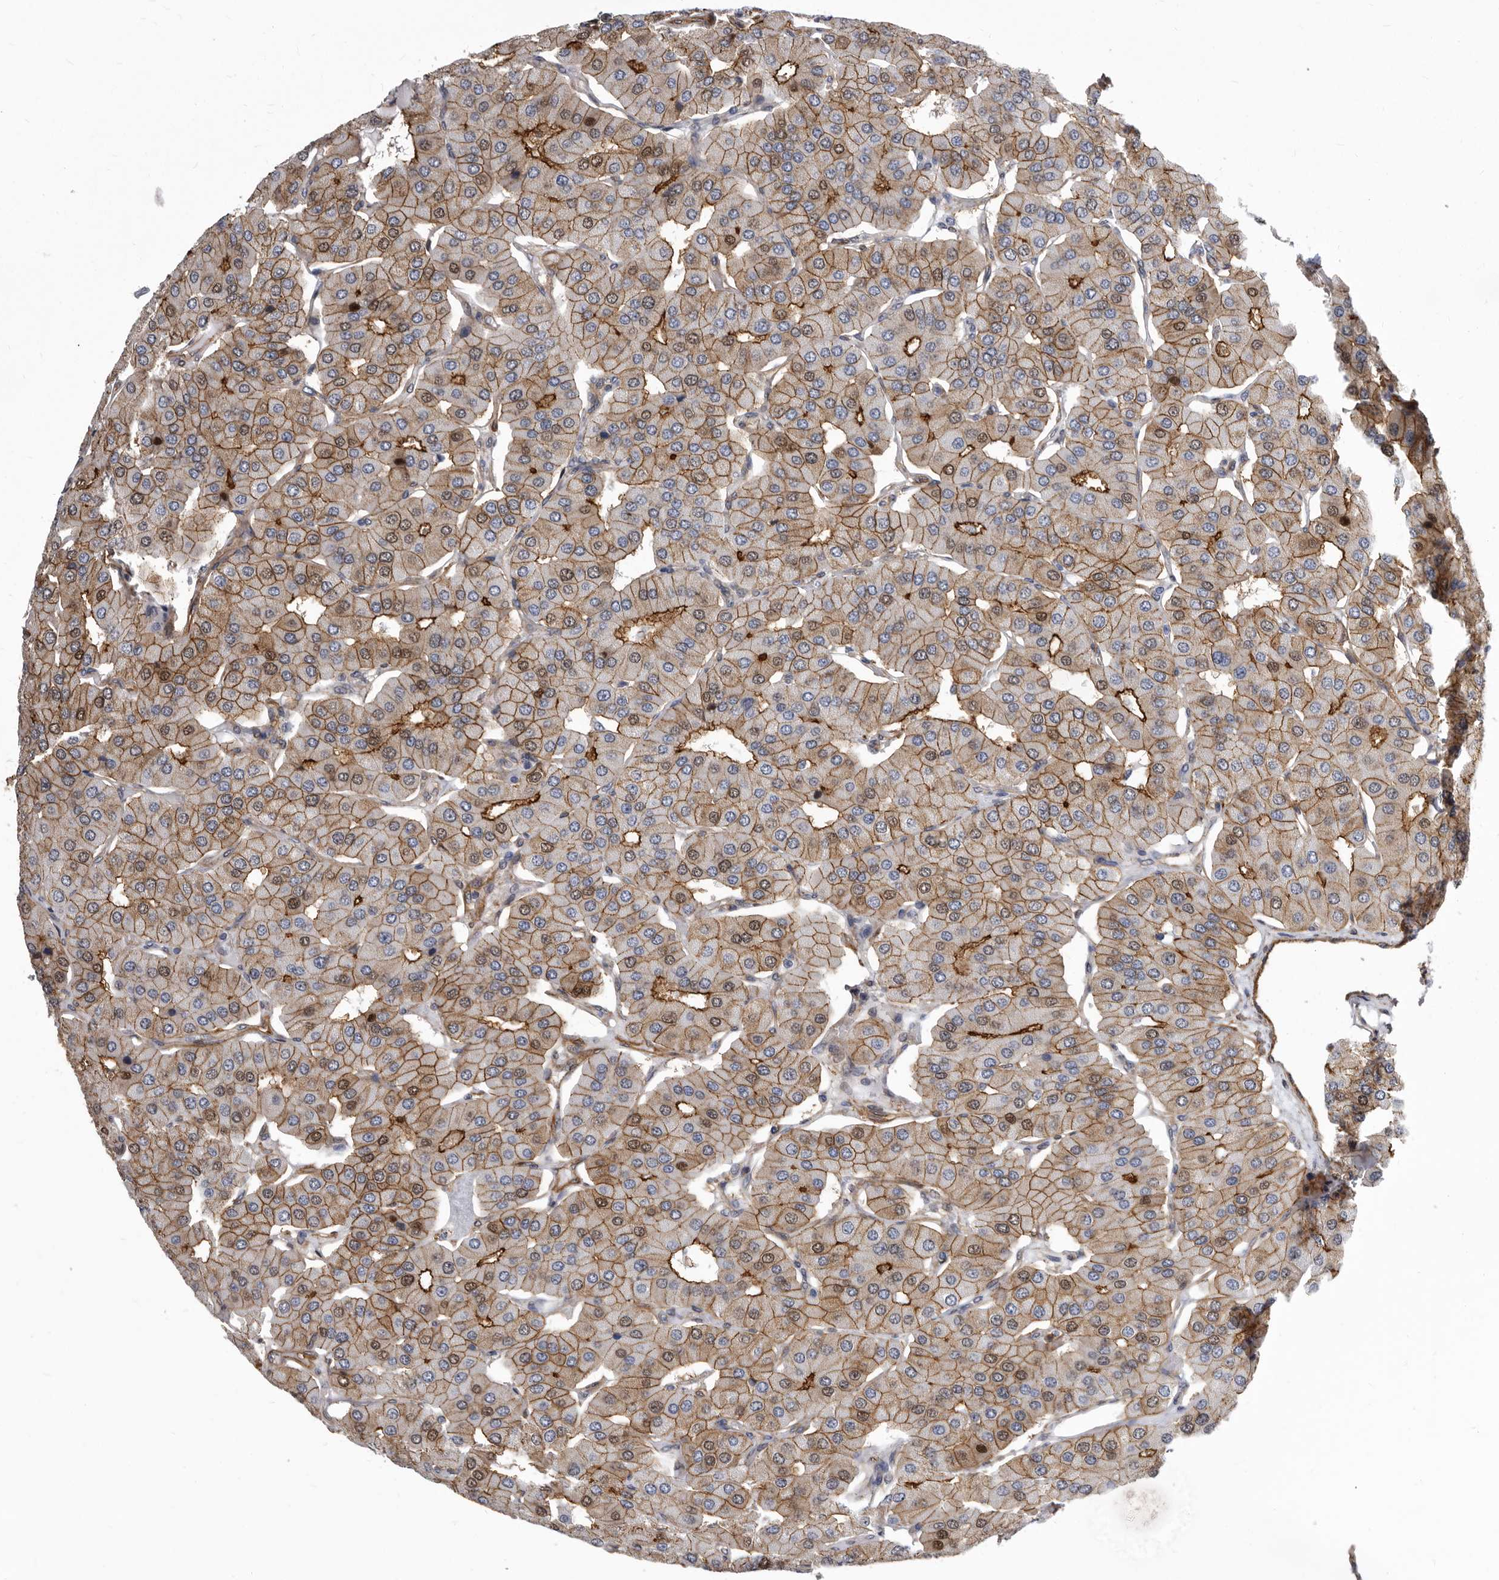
{"staining": {"intensity": "strong", "quantity": "25%-75%", "location": "cytoplasmic/membranous"}, "tissue": "parathyroid gland", "cell_type": "Glandular cells", "image_type": "normal", "snomed": [{"axis": "morphology", "description": "Normal tissue, NOS"}, {"axis": "morphology", "description": "Adenoma, NOS"}, {"axis": "topography", "description": "Parathyroid gland"}], "caption": "High-power microscopy captured an IHC histopathology image of unremarkable parathyroid gland, revealing strong cytoplasmic/membranous expression in about 25%-75% of glandular cells. The protein of interest is shown in brown color, while the nuclei are stained blue.", "gene": "ENAH", "patient": {"sex": "female", "age": 86}}